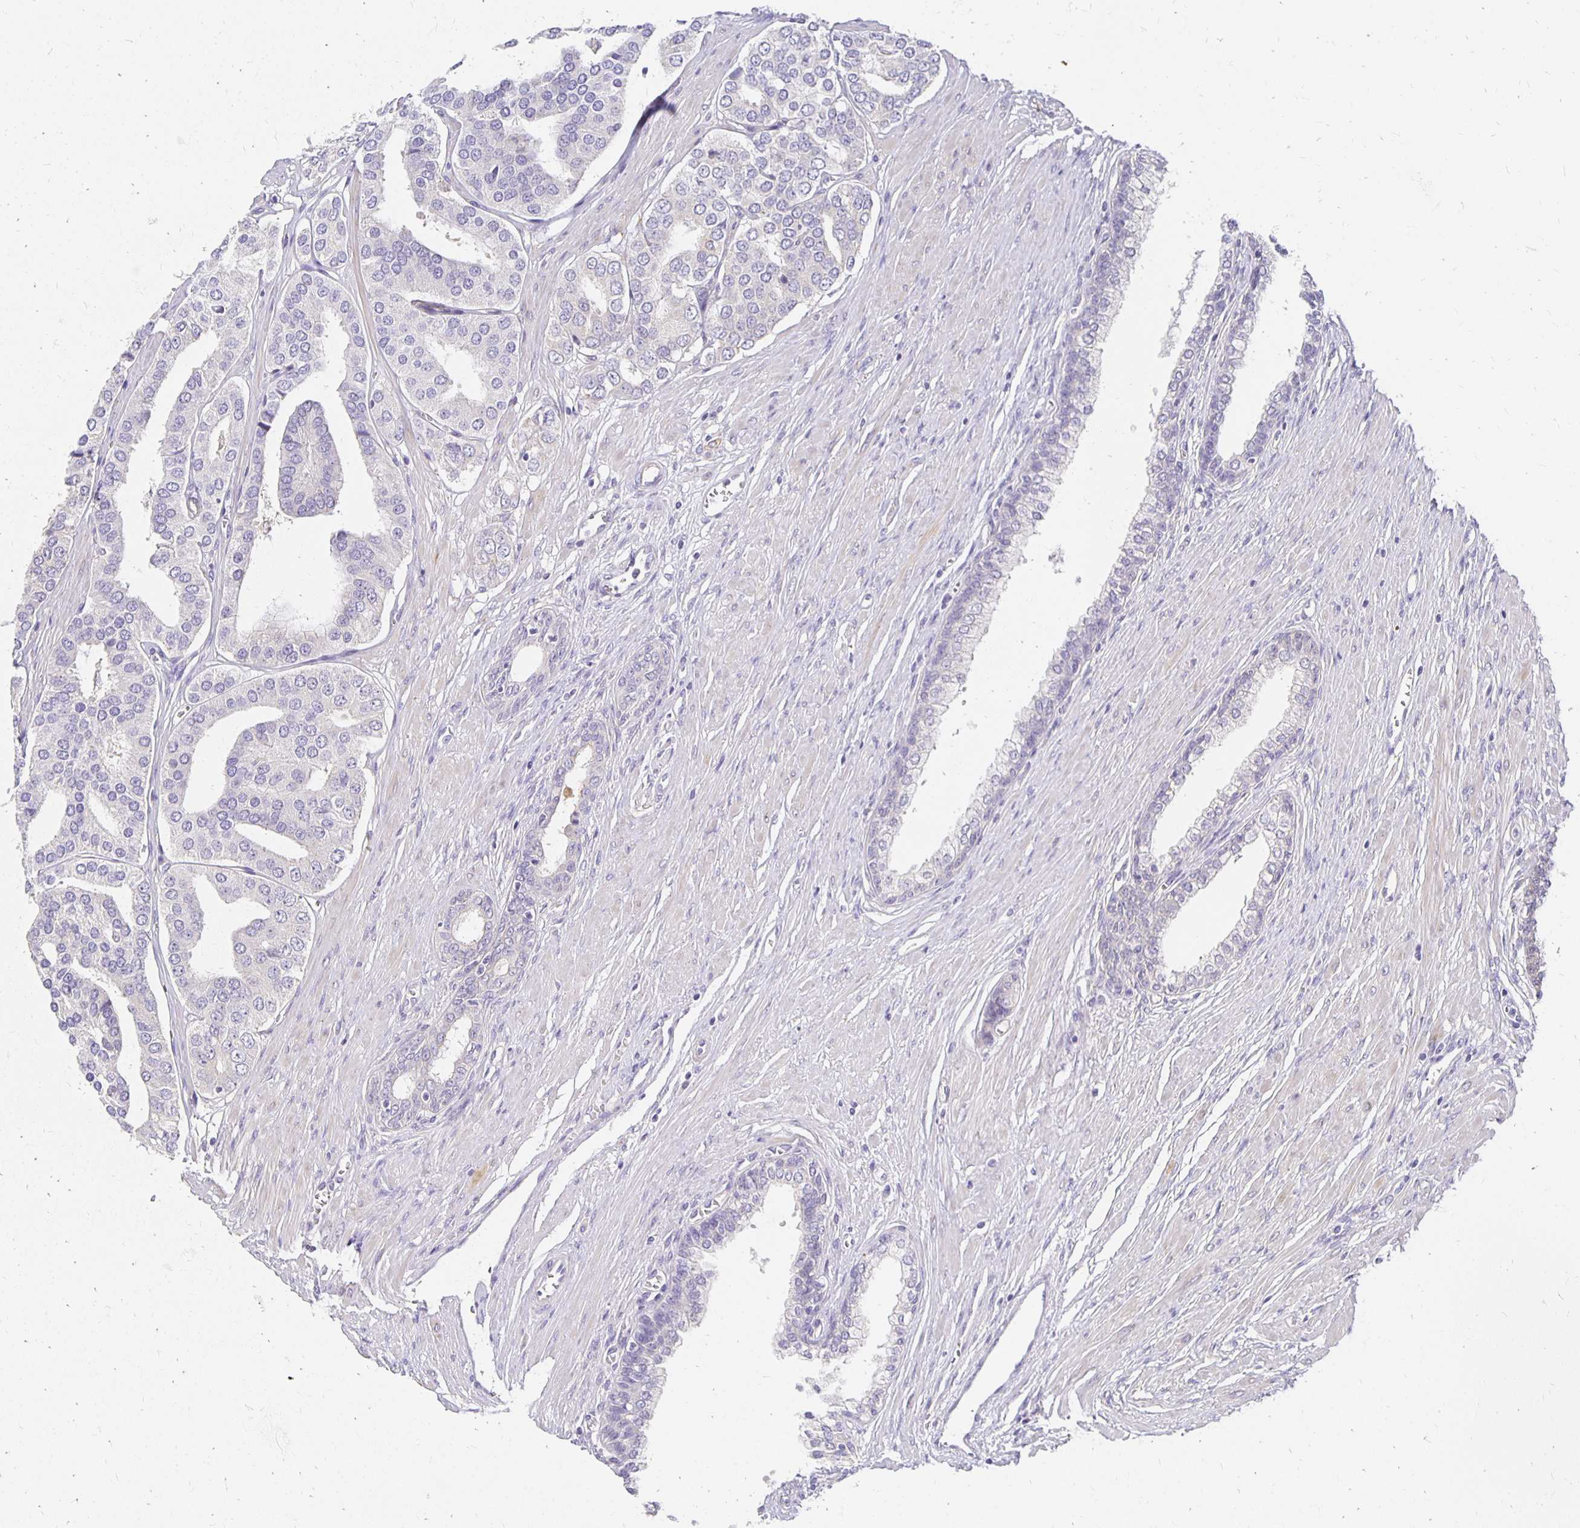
{"staining": {"intensity": "negative", "quantity": "none", "location": "none"}, "tissue": "prostate cancer", "cell_type": "Tumor cells", "image_type": "cancer", "snomed": [{"axis": "morphology", "description": "Adenocarcinoma, High grade"}, {"axis": "topography", "description": "Prostate"}], "caption": "Immunohistochemistry photomicrograph of neoplastic tissue: adenocarcinoma (high-grade) (prostate) stained with DAB (3,3'-diaminobenzidine) displays no significant protein positivity in tumor cells.", "gene": "PLOD1", "patient": {"sex": "male", "age": 58}}